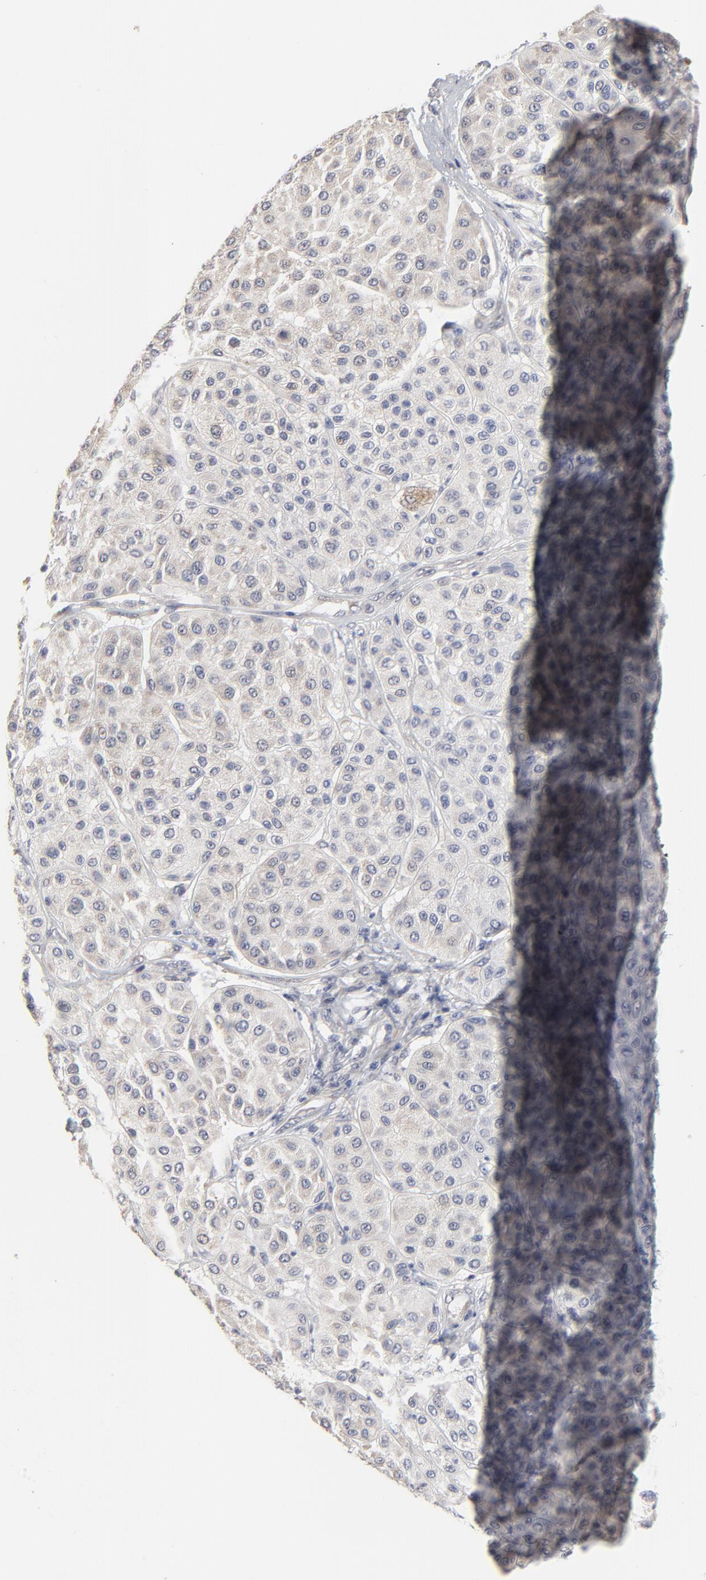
{"staining": {"intensity": "negative", "quantity": "none", "location": "none"}, "tissue": "melanoma", "cell_type": "Tumor cells", "image_type": "cancer", "snomed": [{"axis": "morphology", "description": "Normal tissue, NOS"}, {"axis": "morphology", "description": "Malignant melanoma, Metastatic site"}, {"axis": "topography", "description": "Skin"}], "caption": "Malignant melanoma (metastatic site) was stained to show a protein in brown. There is no significant positivity in tumor cells.", "gene": "MAGEA10", "patient": {"sex": "male", "age": 41}}